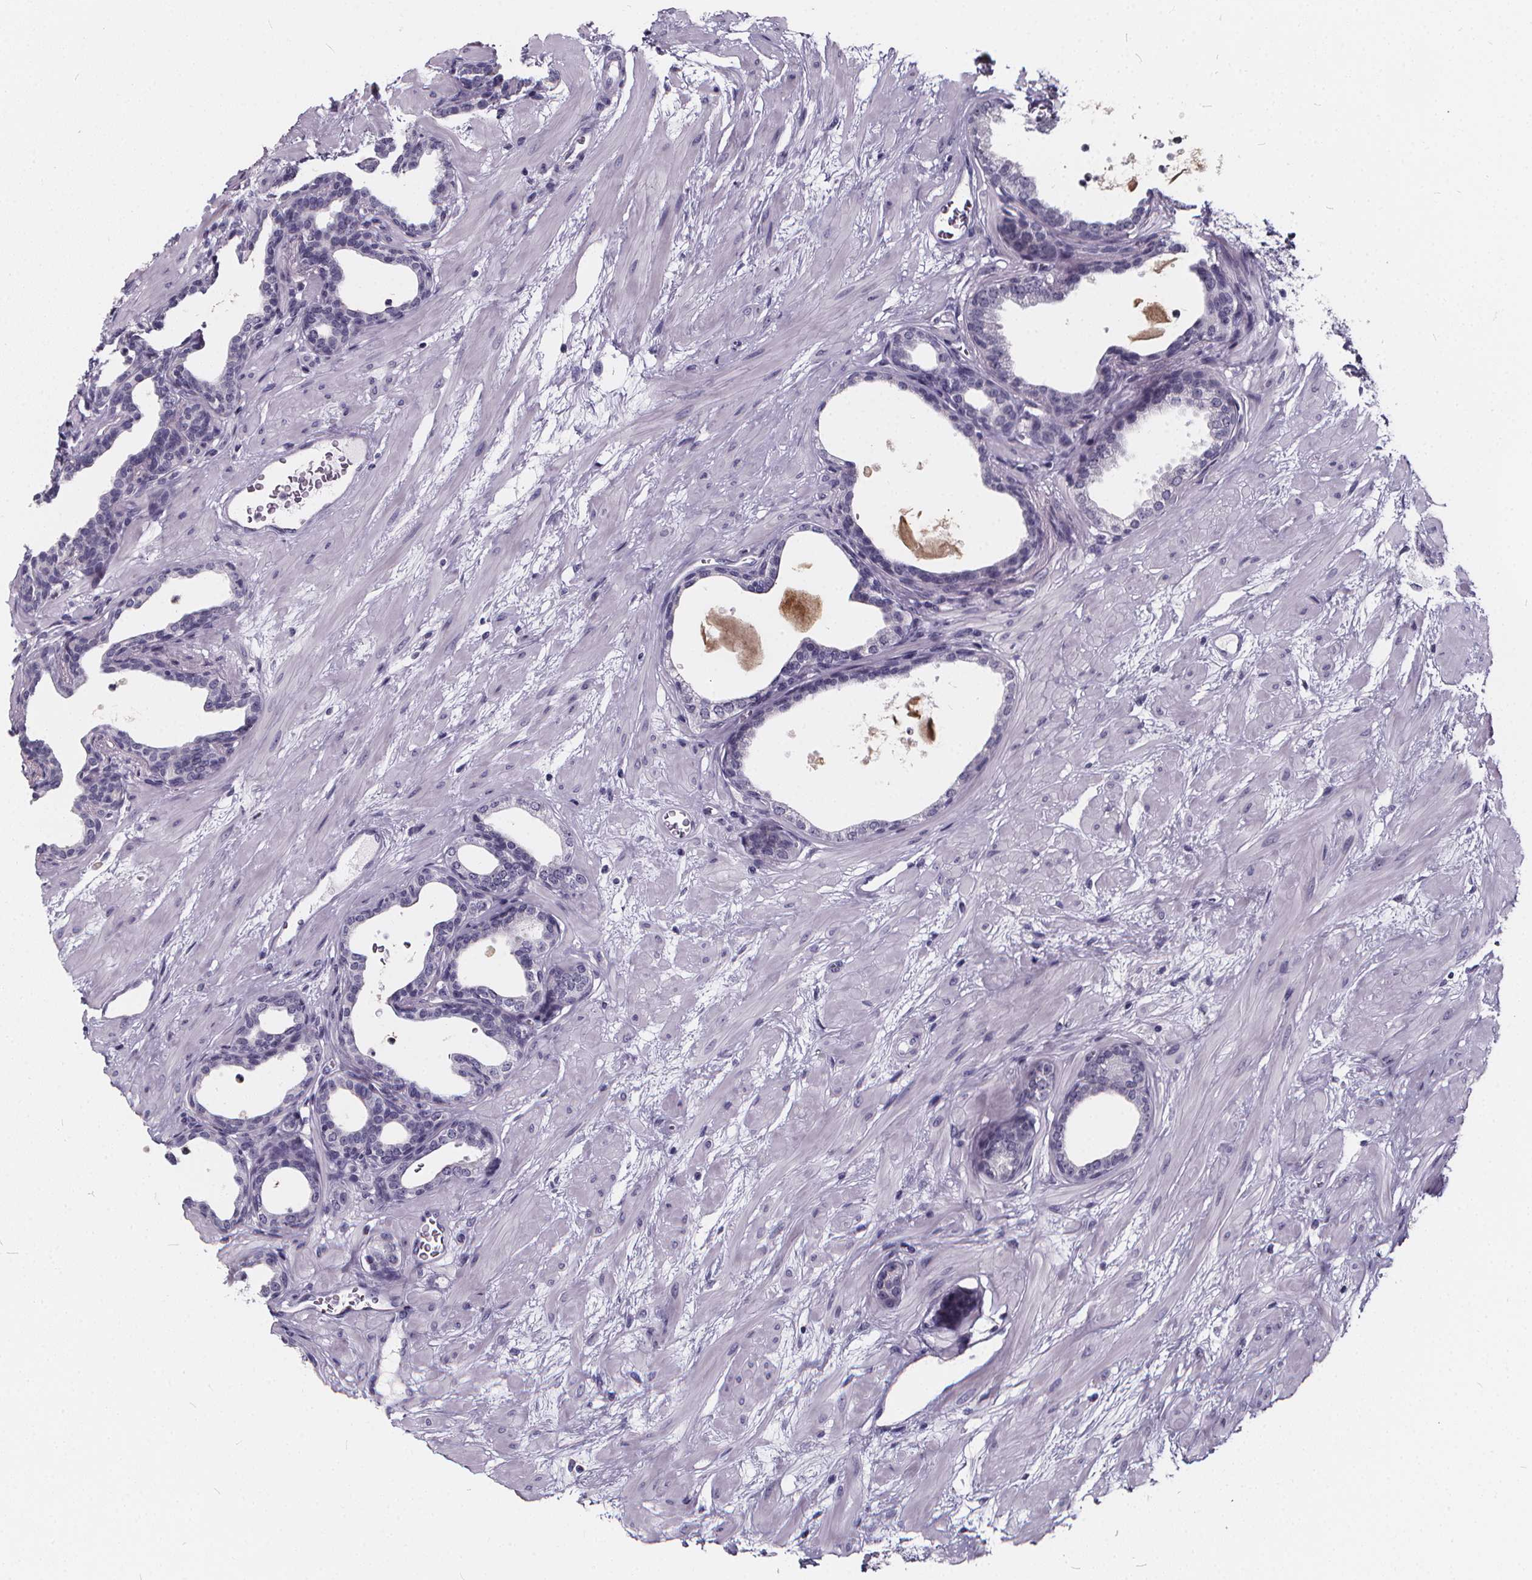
{"staining": {"intensity": "negative", "quantity": "none", "location": "none"}, "tissue": "prostate", "cell_type": "Glandular cells", "image_type": "normal", "snomed": [{"axis": "morphology", "description": "Normal tissue, NOS"}, {"axis": "topography", "description": "Prostate"}], "caption": "Immunohistochemistry histopathology image of unremarkable human prostate stained for a protein (brown), which exhibits no expression in glandular cells. (Immunohistochemistry (ihc), brightfield microscopy, high magnification).", "gene": "SPEF2", "patient": {"sex": "male", "age": 37}}